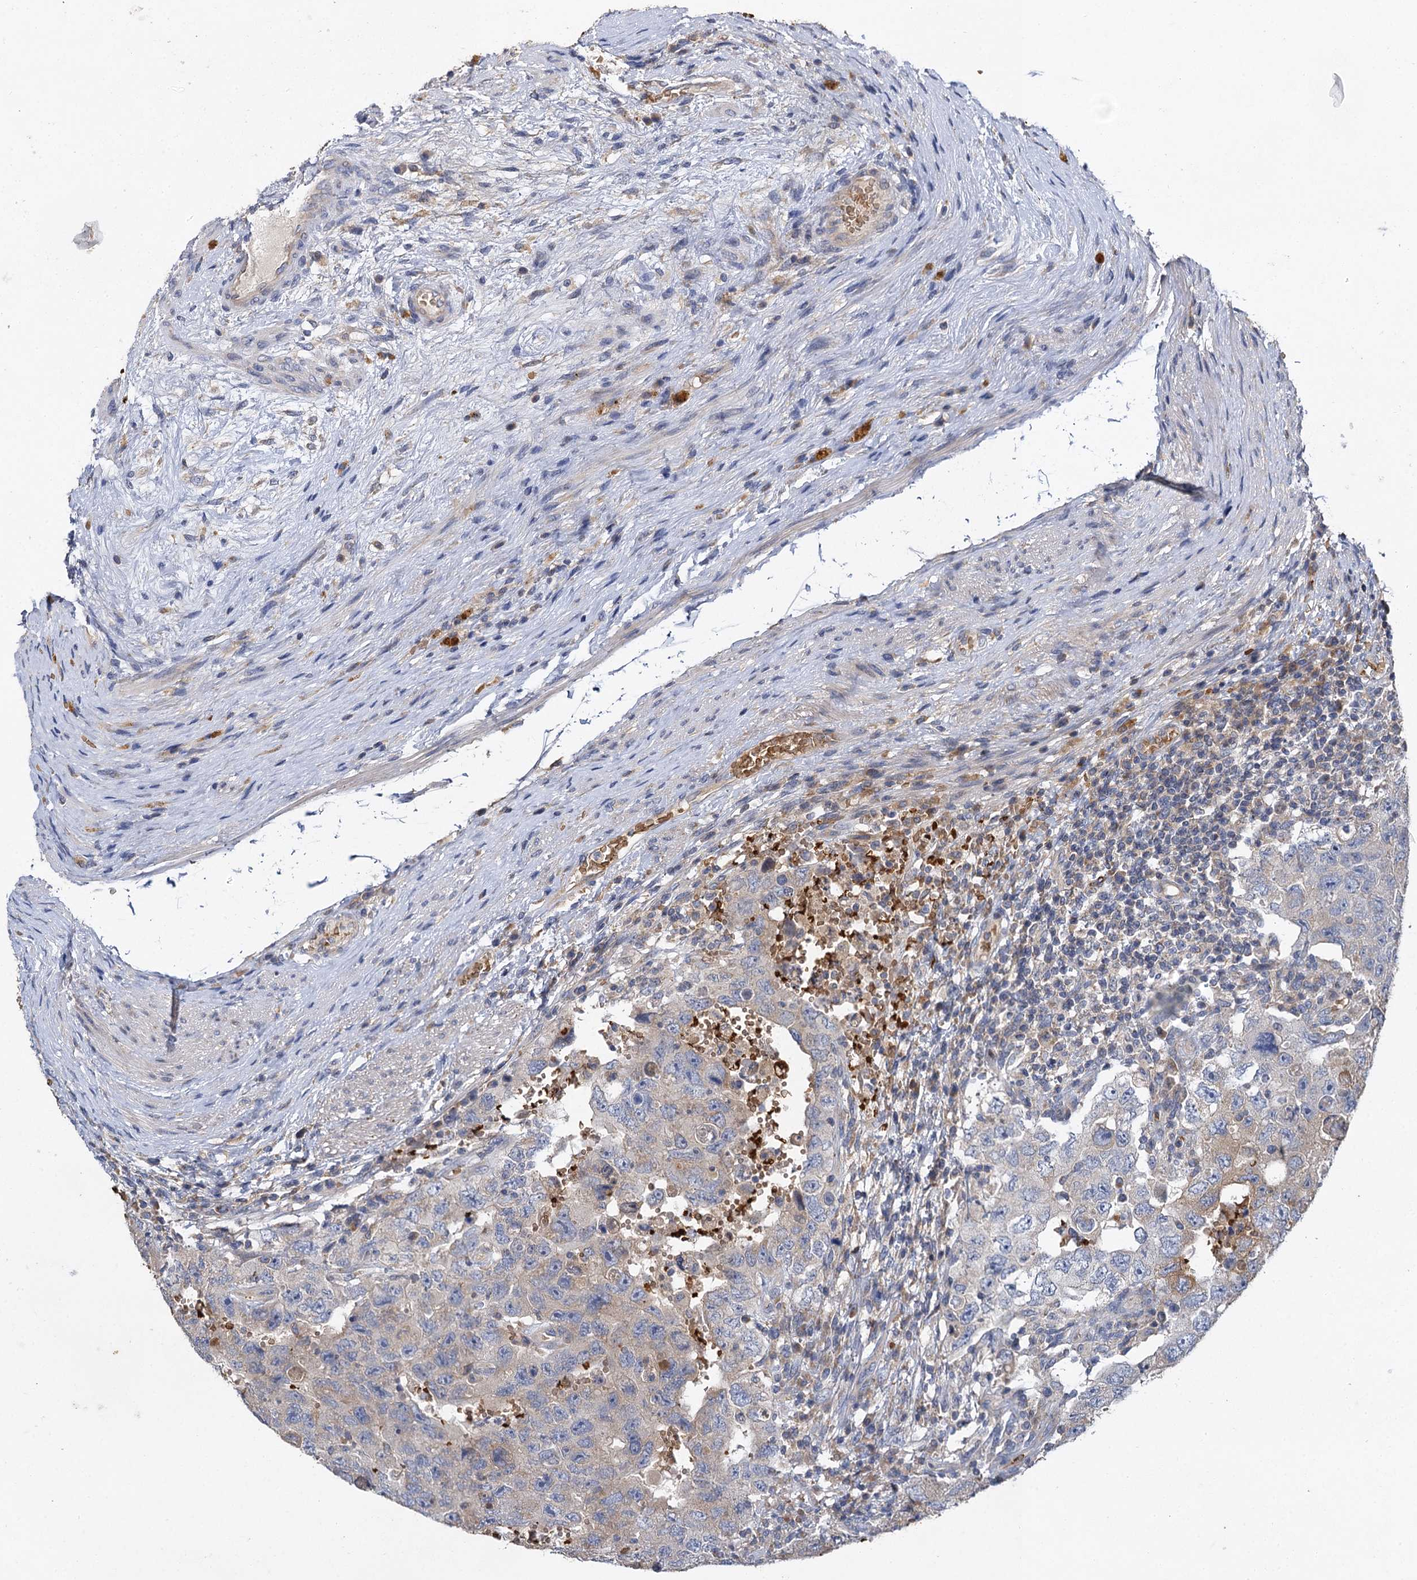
{"staining": {"intensity": "moderate", "quantity": "<25%", "location": "cytoplasmic/membranous"}, "tissue": "testis cancer", "cell_type": "Tumor cells", "image_type": "cancer", "snomed": [{"axis": "morphology", "description": "Carcinoma, Embryonal, NOS"}, {"axis": "topography", "description": "Testis"}], "caption": "Moderate cytoplasmic/membranous protein expression is appreciated in approximately <25% of tumor cells in testis cancer. (brown staining indicates protein expression, while blue staining denotes nuclei).", "gene": "BCS1L", "patient": {"sex": "male", "age": 26}}